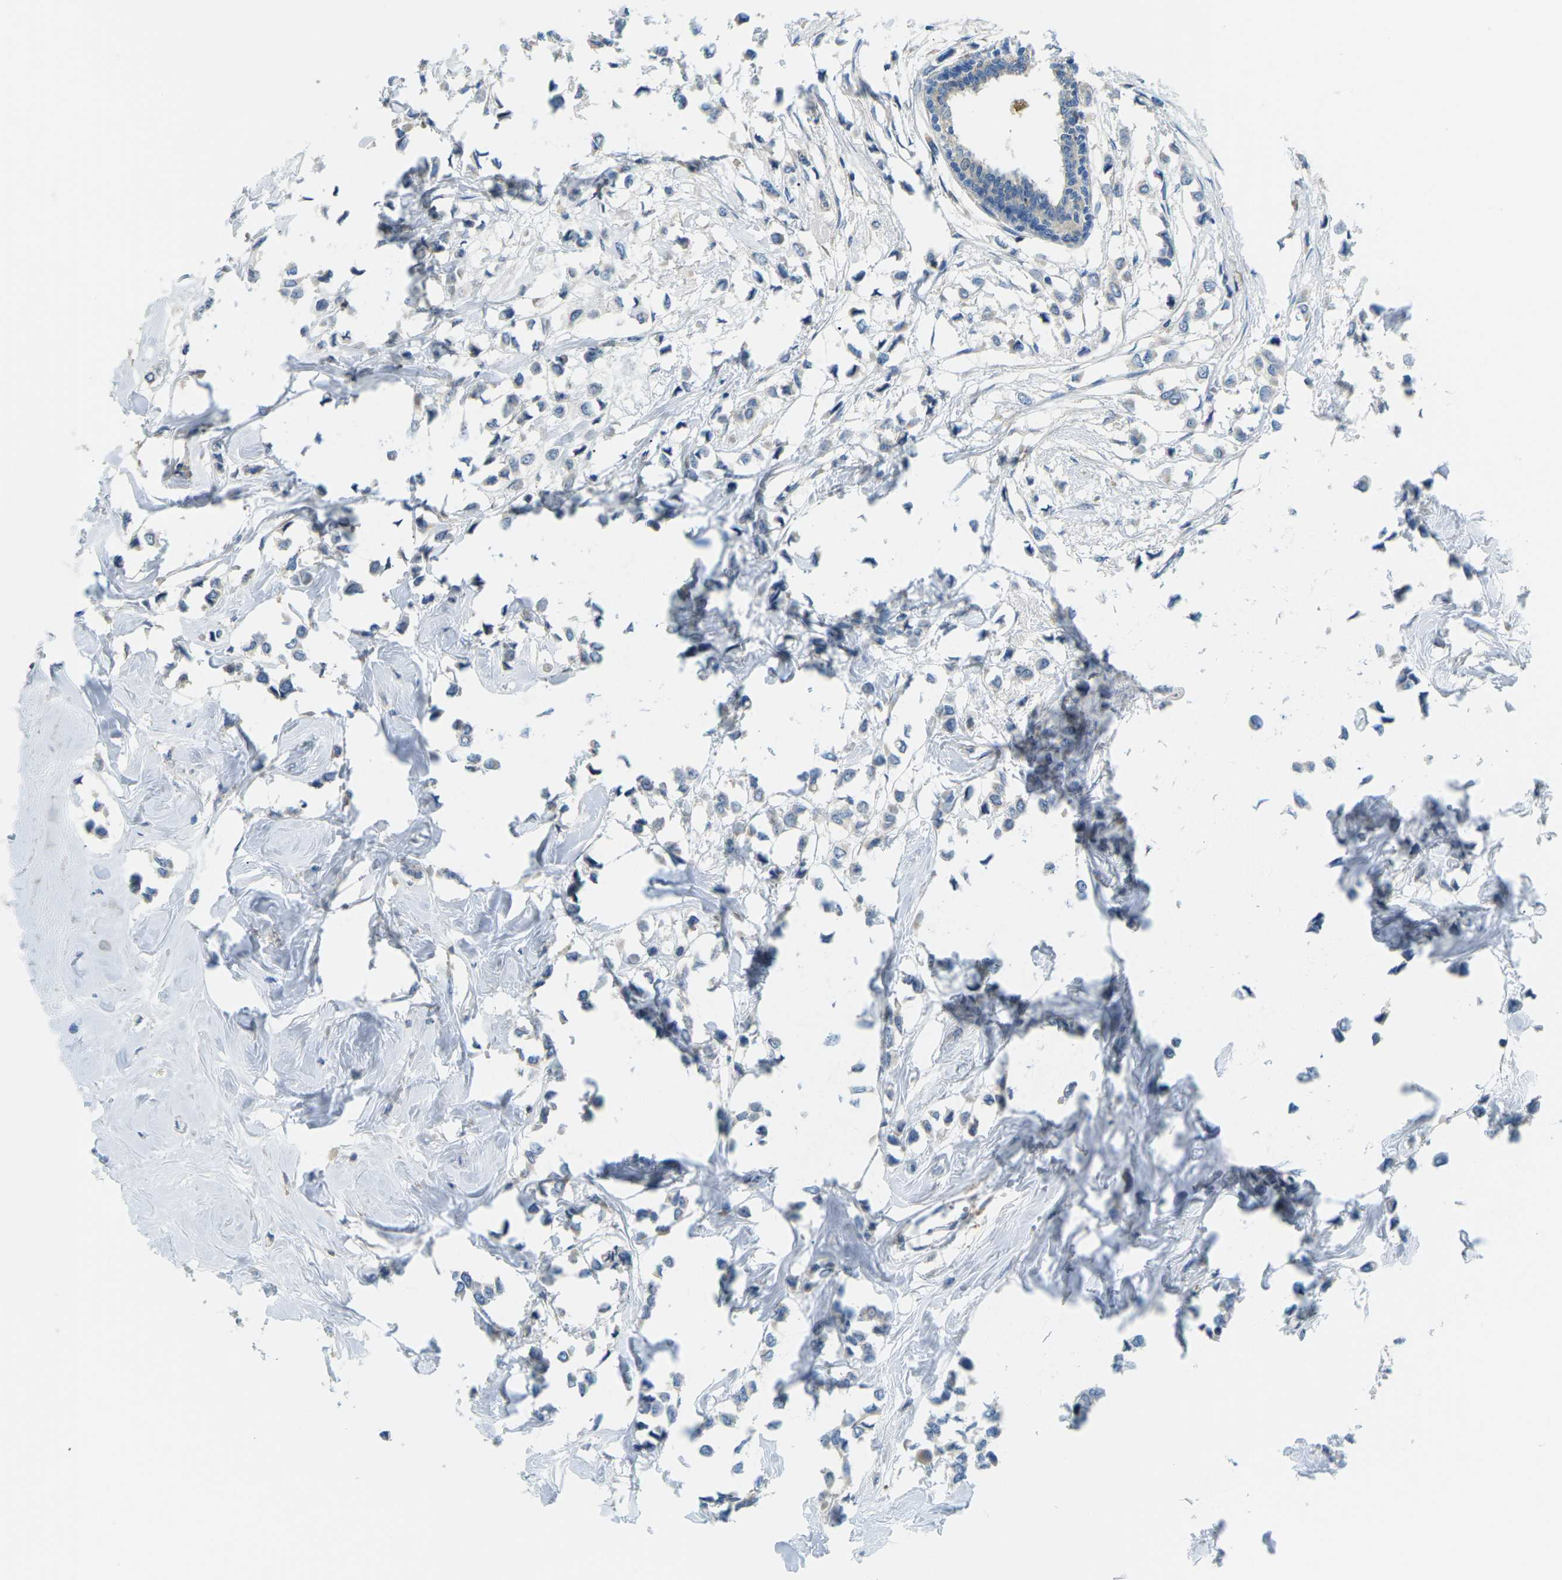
{"staining": {"intensity": "negative", "quantity": "none", "location": "none"}, "tissue": "breast cancer", "cell_type": "Tumor cells", "image_type": "cancer", "snomed": [{"axis": "morphology", "description": "Lobular carcinoma"}, {"axis": "topography", "description": "Breast"}], "caption": "A high-resolution histopathology image shows IHC staining of breast cancer, which reveals no significant positivity in tumor cells.", "gene": "MYLK4", "patient": {"sex": "female", "age": 51}}